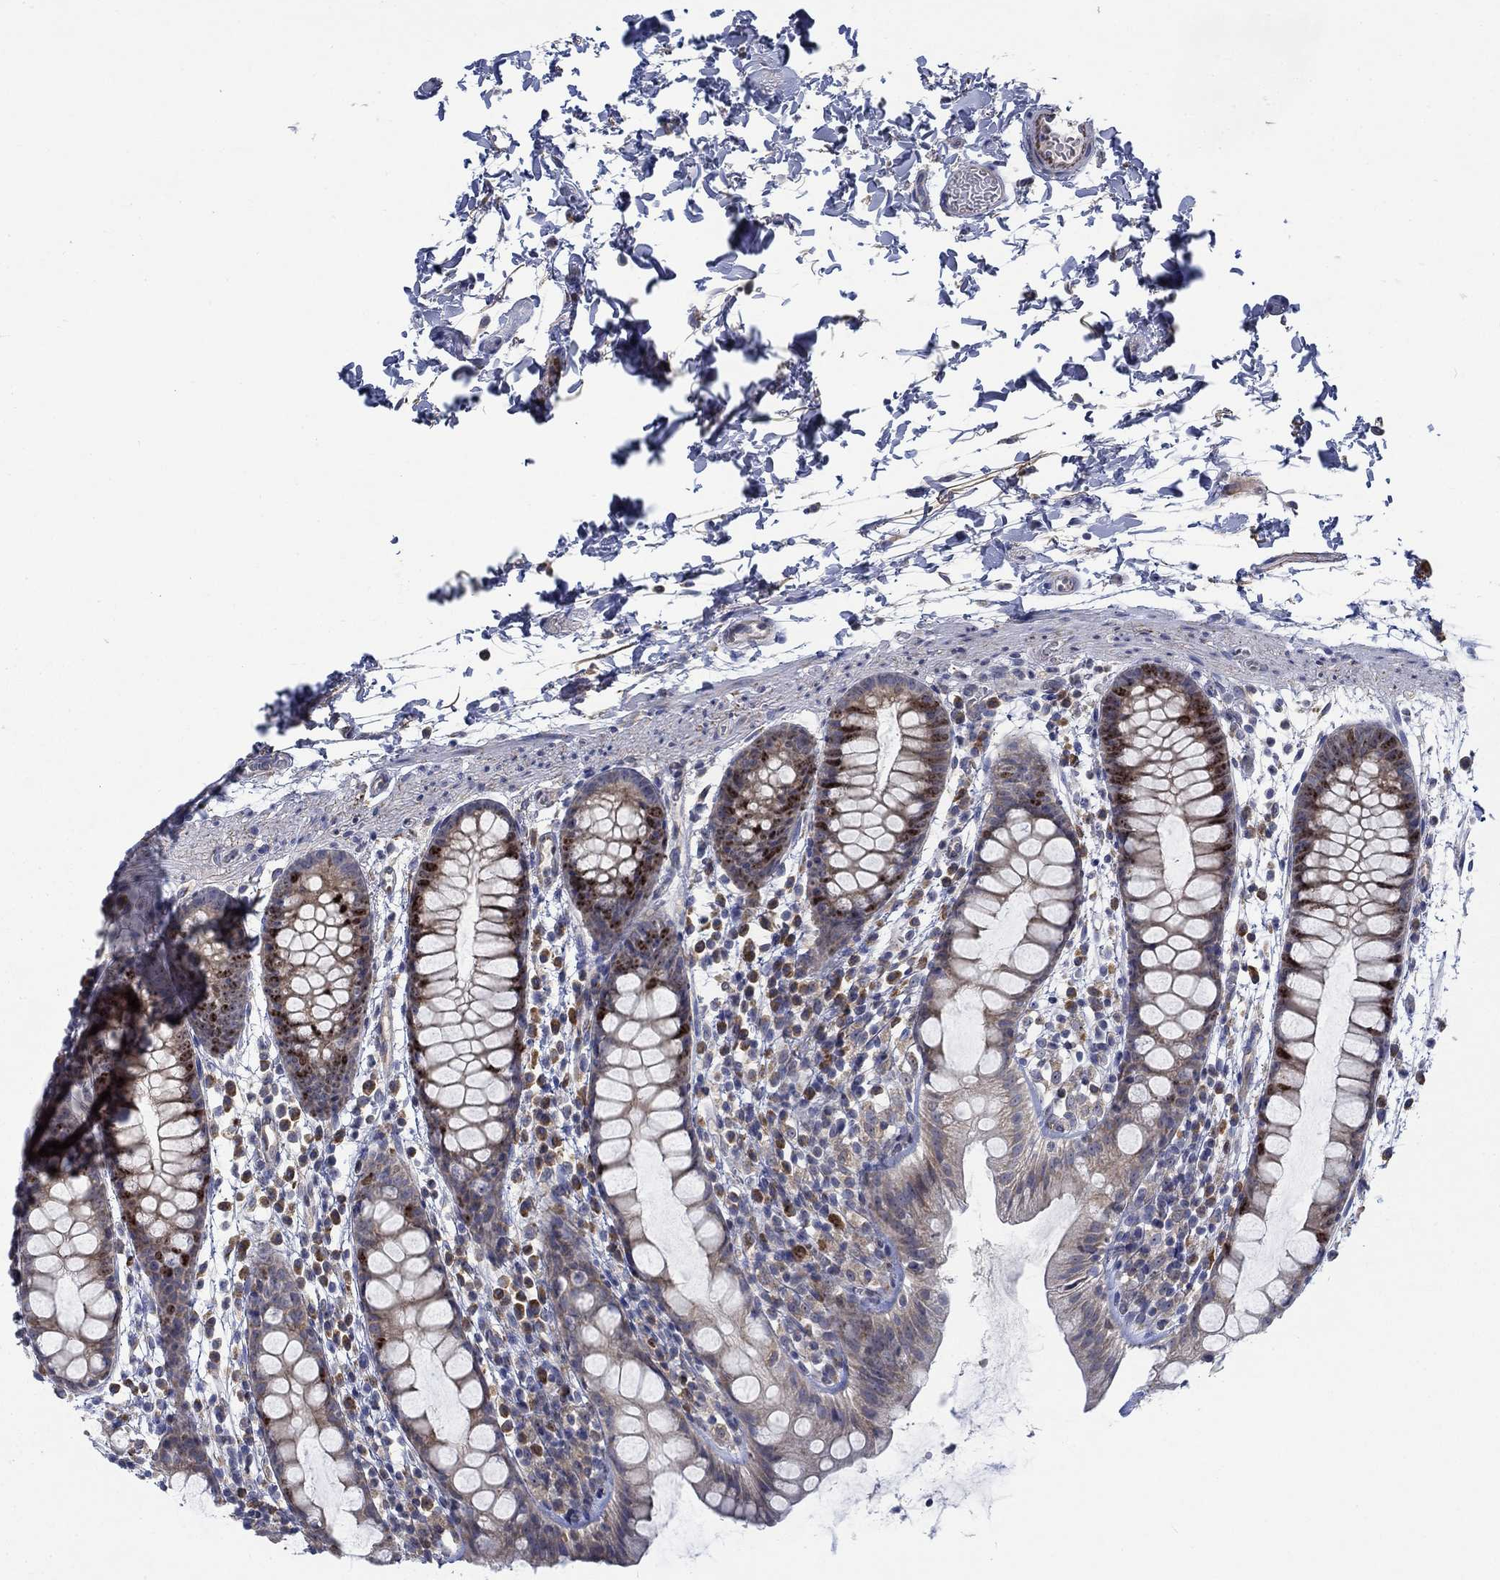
{"staining": {"intensity": "moderate", "quantity": ">75%", "location": "cytoplasmic/membranous"}, "tissue": "rectum", "cell_type": "Glandular cells", "image_type": "normal", "snomed": [{"axis": "morphology", "description": "Normal tissue, NOS"}, {"axis": "topography", "description": "Rectum"}], "caption": "This image displays immunohistochemistry (IHC) staining of normal human rectum, with medium moderate cytoplasmic/membranous positivity in about >75% of glandular cells.", "gene": "MMP24", "patient": {"sex": "male", "age": 57}}